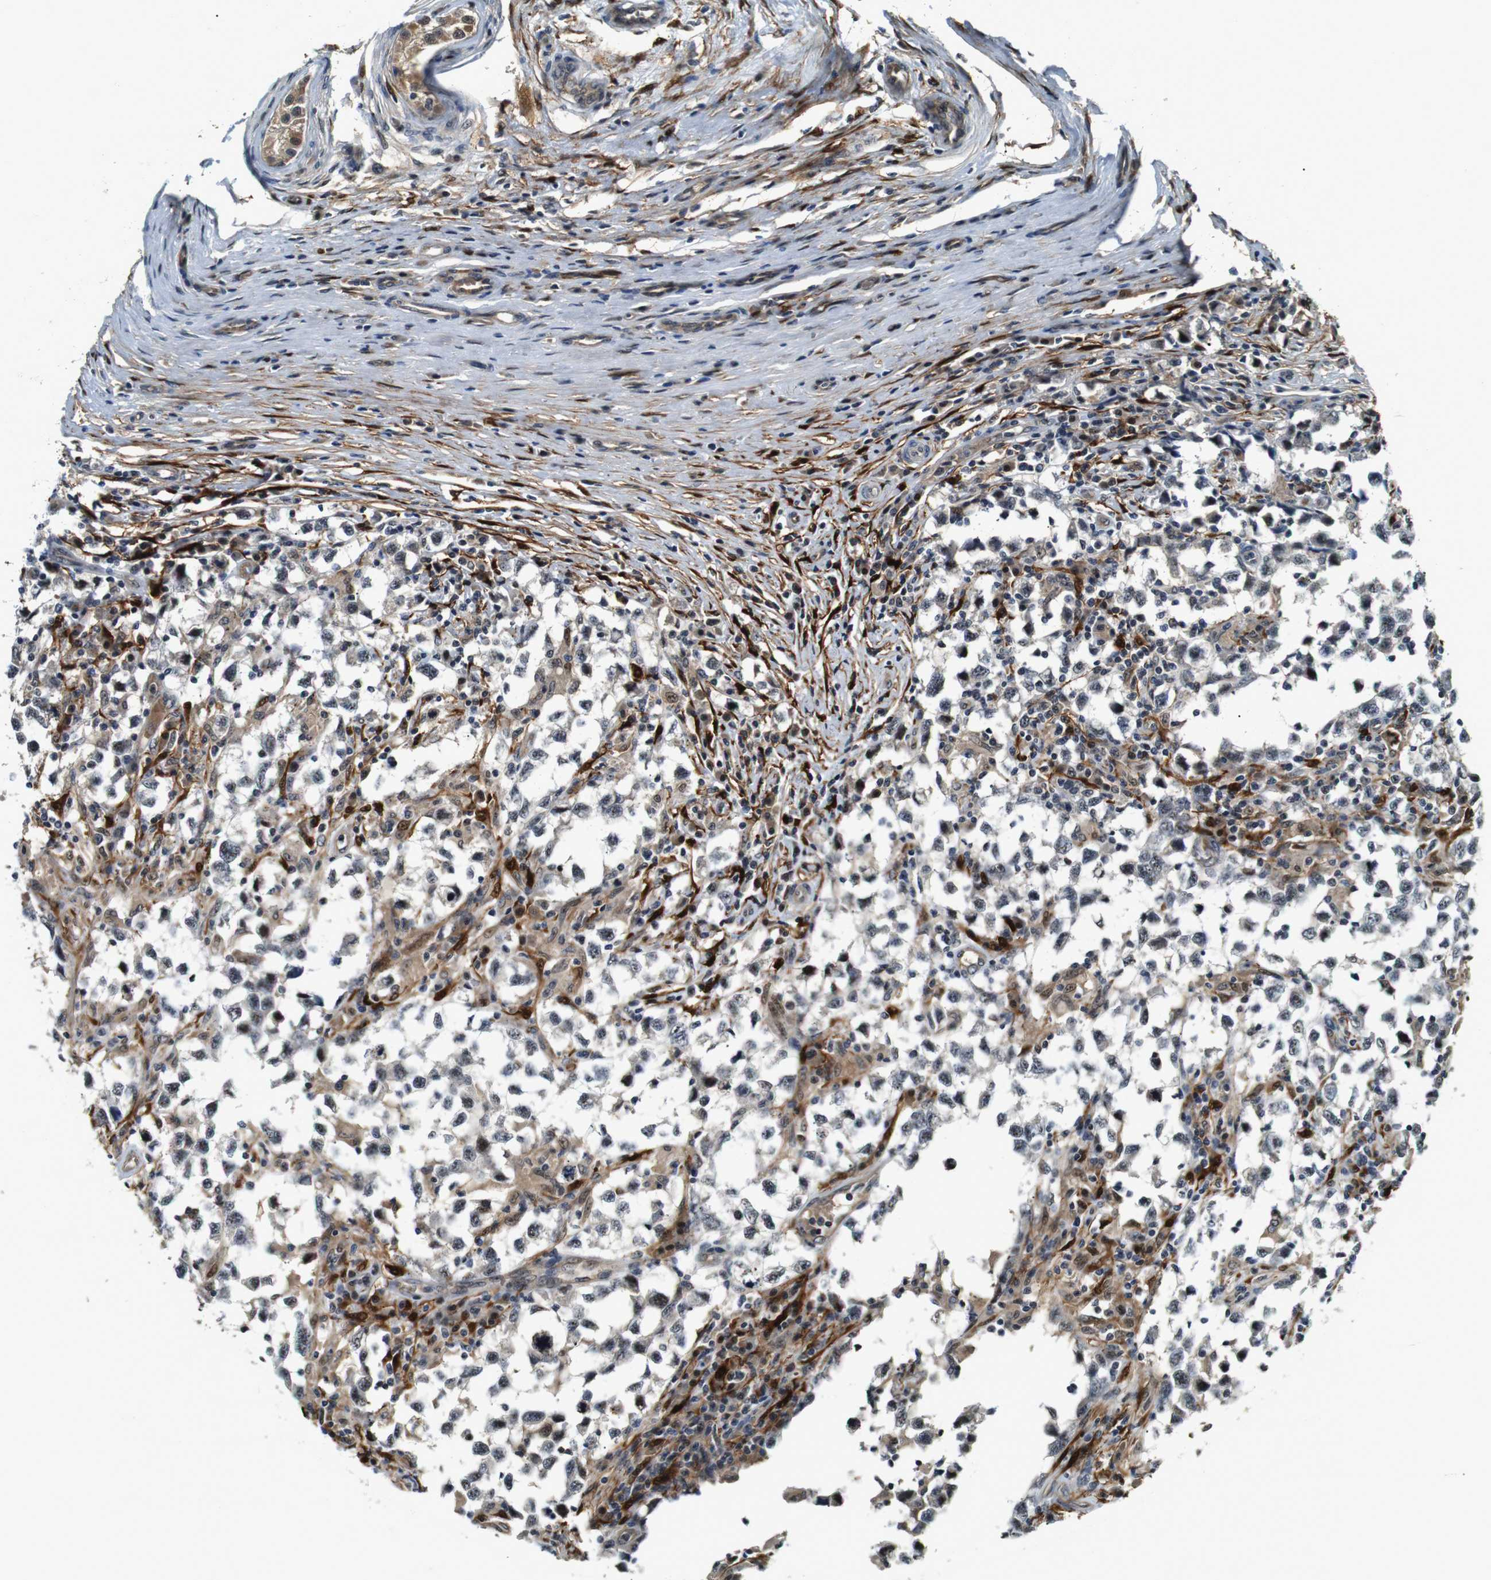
{"staining": {"intensity": "negative", "quantity": "none", "location": "none"}, "tissue": "testis cancer", "cell_type": "Tumor cells", "image_type": "cancer", "snomed": [{"axis": "morphology", "description": "Carcinoma, Embryonal, NOS"}, {"axis": "topography", "description": "Testis"}], "caption": "Immunohistochemistry micrograph of neoplastic tissue: human testis cancer (embryonal carcinoma) stained with DAB demonstrates no significant protein staining in tumor cells.", "gene": "LXN", "patient": {"sex": "male", "age": 21}}